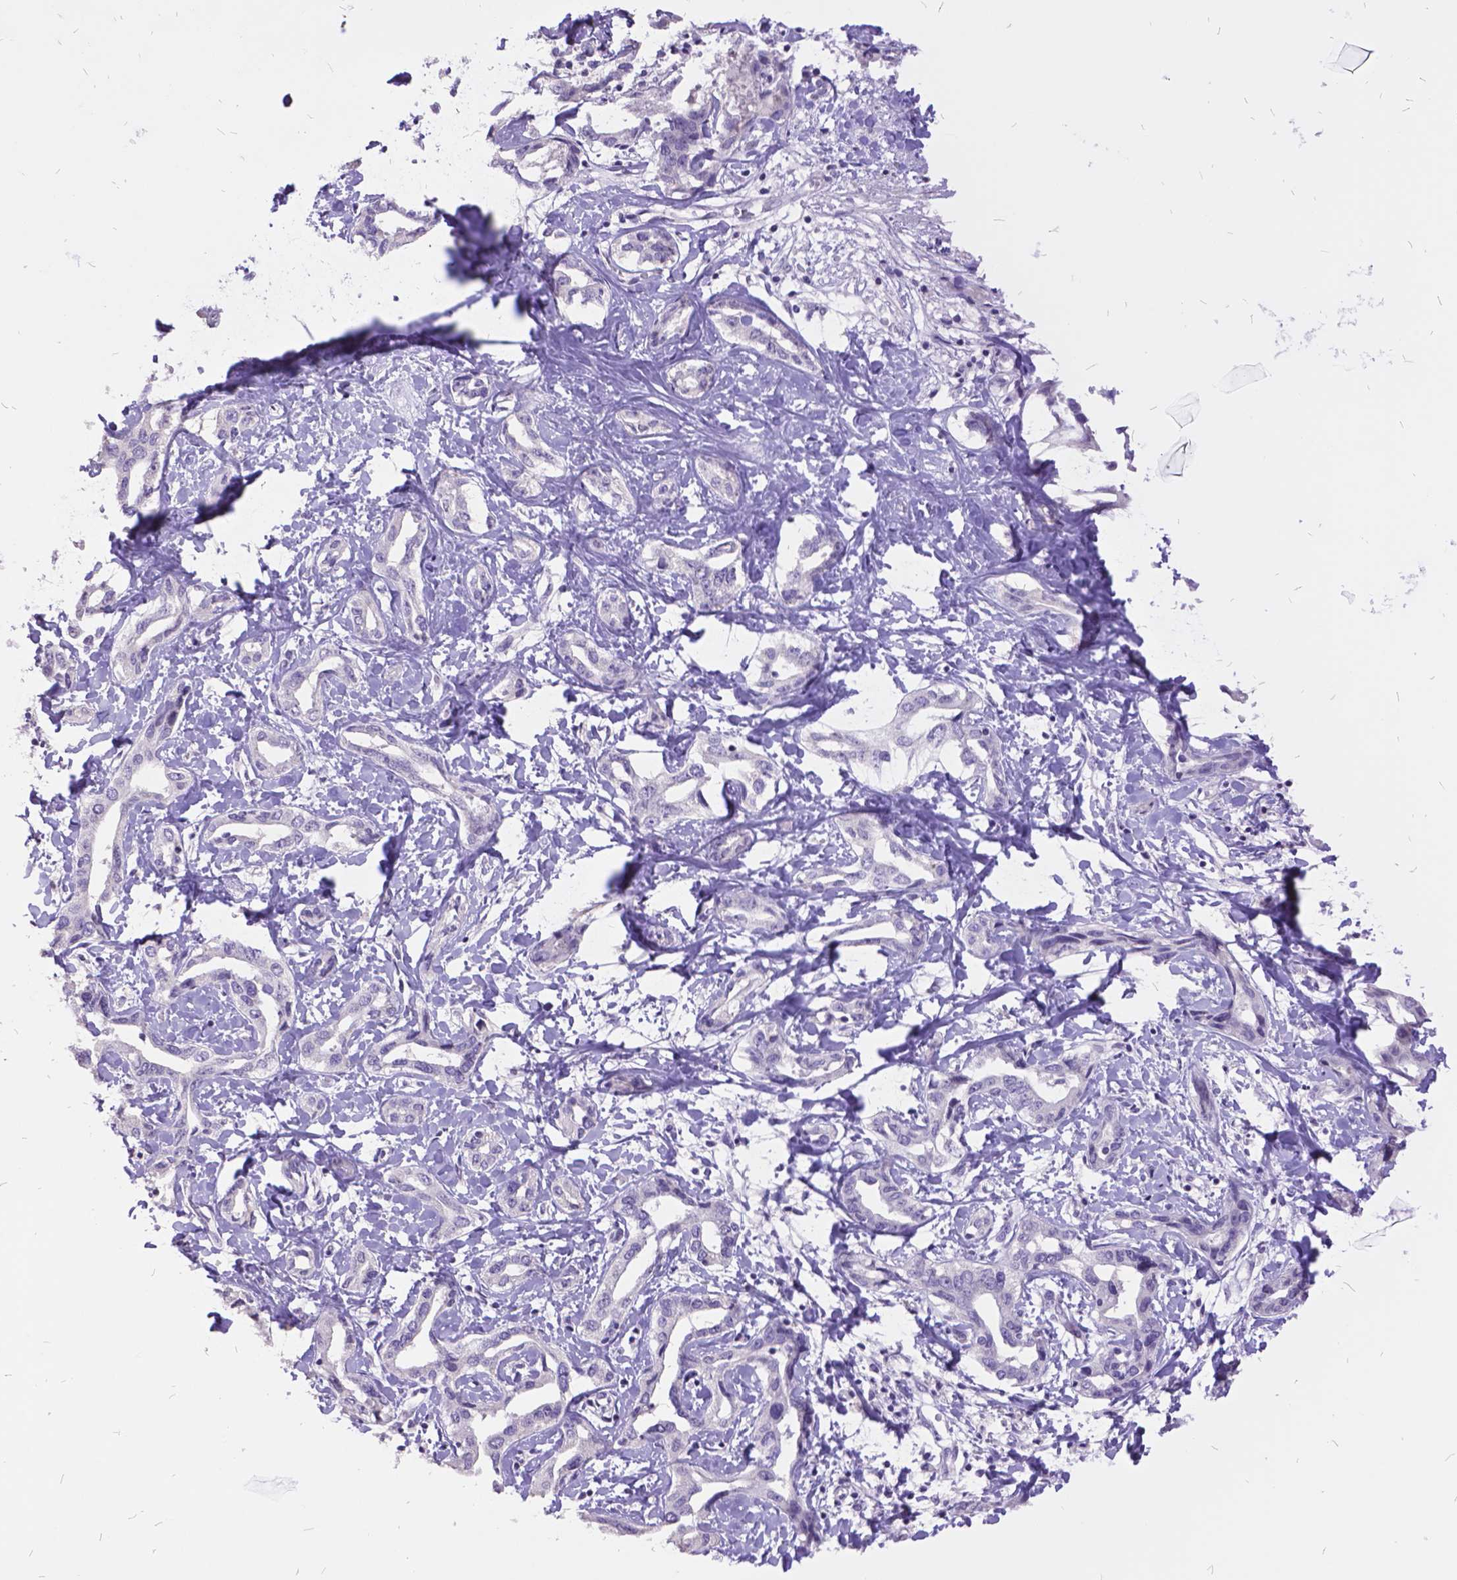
{"staining": {"intensity": "negative", "quantity": "none", "location": "none"}, "tissue": "liver cancer", "cell_type": "Tumor cells", "image_type": "cancer", "snomed": [{"axis": "morphology", "description": "Cholangiocarcinoma"}, {"axis": "topography", "description": "Liver"}], "caption": "Liver cholangiocarcinoma was stained to show a protein in brown. There is no significant positivity in tumor cells.", "gene": "ITGB6", "patient": {"sex": "male", "age": 59}}